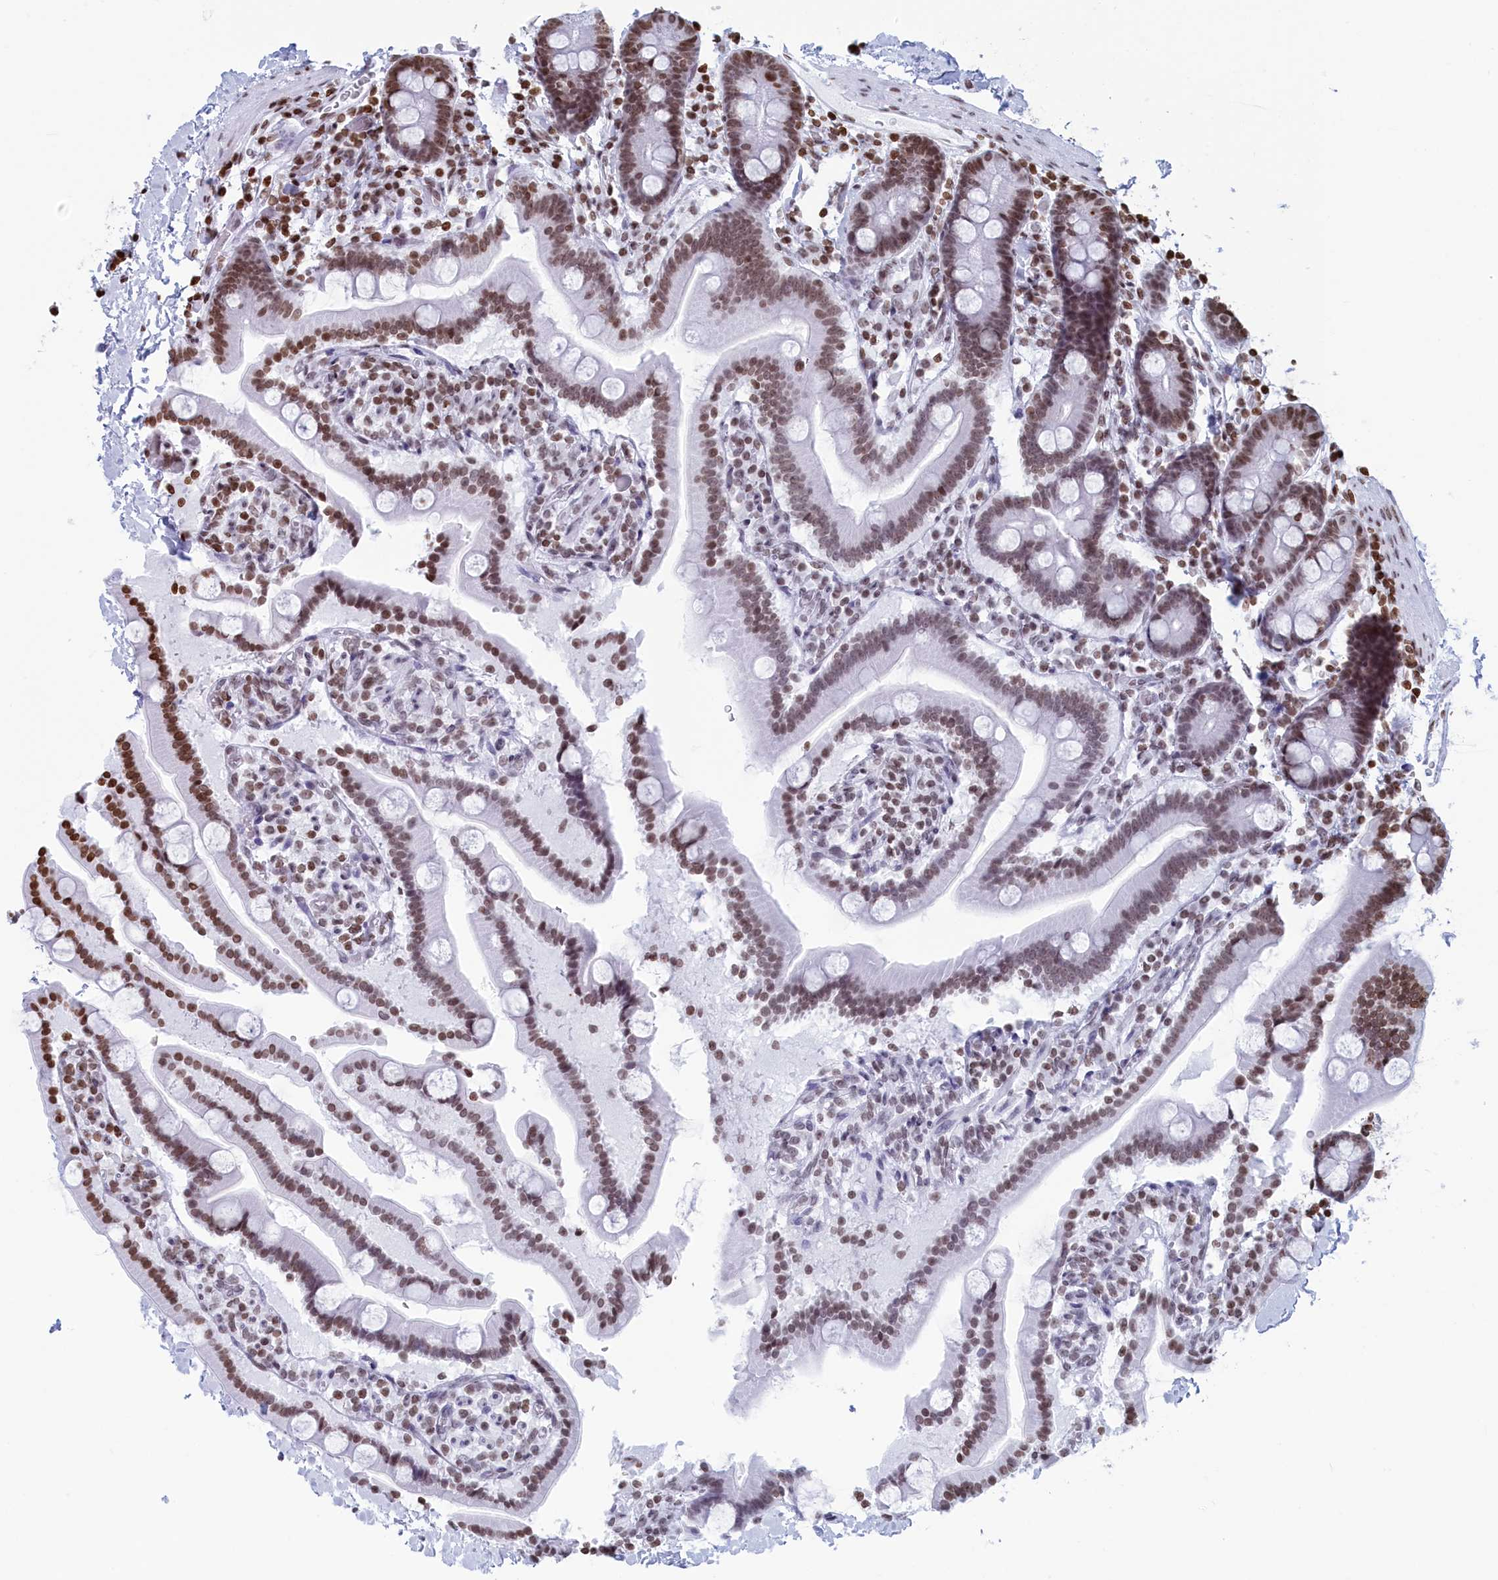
{"staining": {"intensity": "moderate", "quantity": ">75%", "location": "nuclear"}, "tissue": "duodenum", "cell_type": "Glandular cells", "image_type": "normal", "snomed": [{"axis": "morphology", "description": "Normal tissue, NOS"}, {"axis": "topography", "description": "Duodenum"}], "caption": "Duodenum stained with a protein marker shows moderate staining in glandular cells.", "gene": "APOBEC3A", "patient": {"sex": "male", "age": 55}}